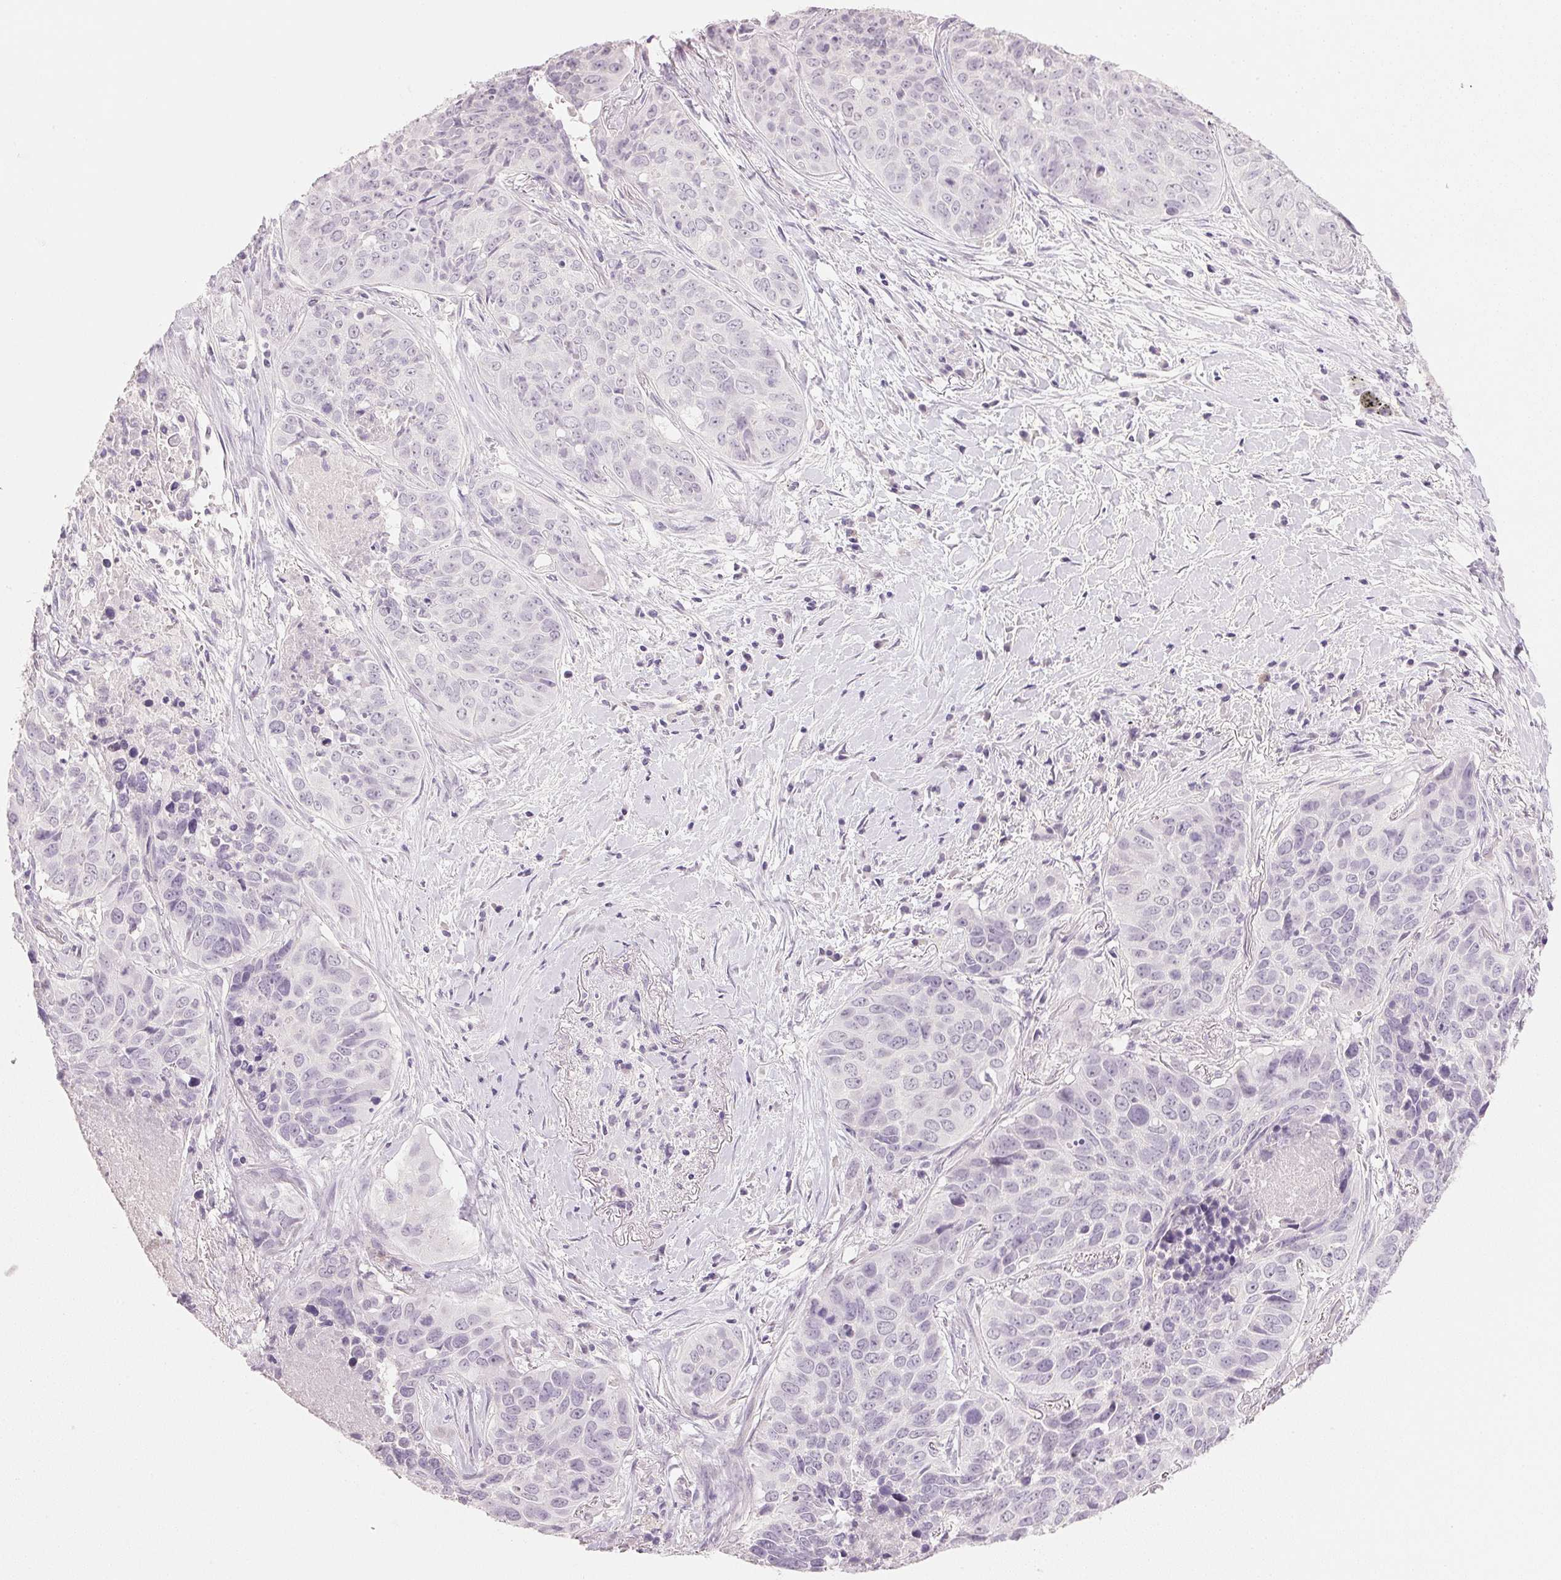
{"staining": {"intensity": "negative", "quantity": "none", "location": "none"}, "tissue": "lung cancer", "cell_type": "Tumor cells", "image_type": "cancer", "snomed": [{"axis": "morphology", "description": "Normal tissue, NOS"}, {"axis": "morphology", "description": "Squamous cell carcinoma, NOS"}, {"axis": "topography", "description": "Bronchus"}, {"axis": "topography", "description": "Lung"}], "caption": "High power microscopy histopathology image of an IHC photomicrograph of lung cancer (squamous cell carcinoma), revealing no significant positivity in tumor cells.", "gene": "IGFBP1", "patient": {"sex": "male", "age": 64}}